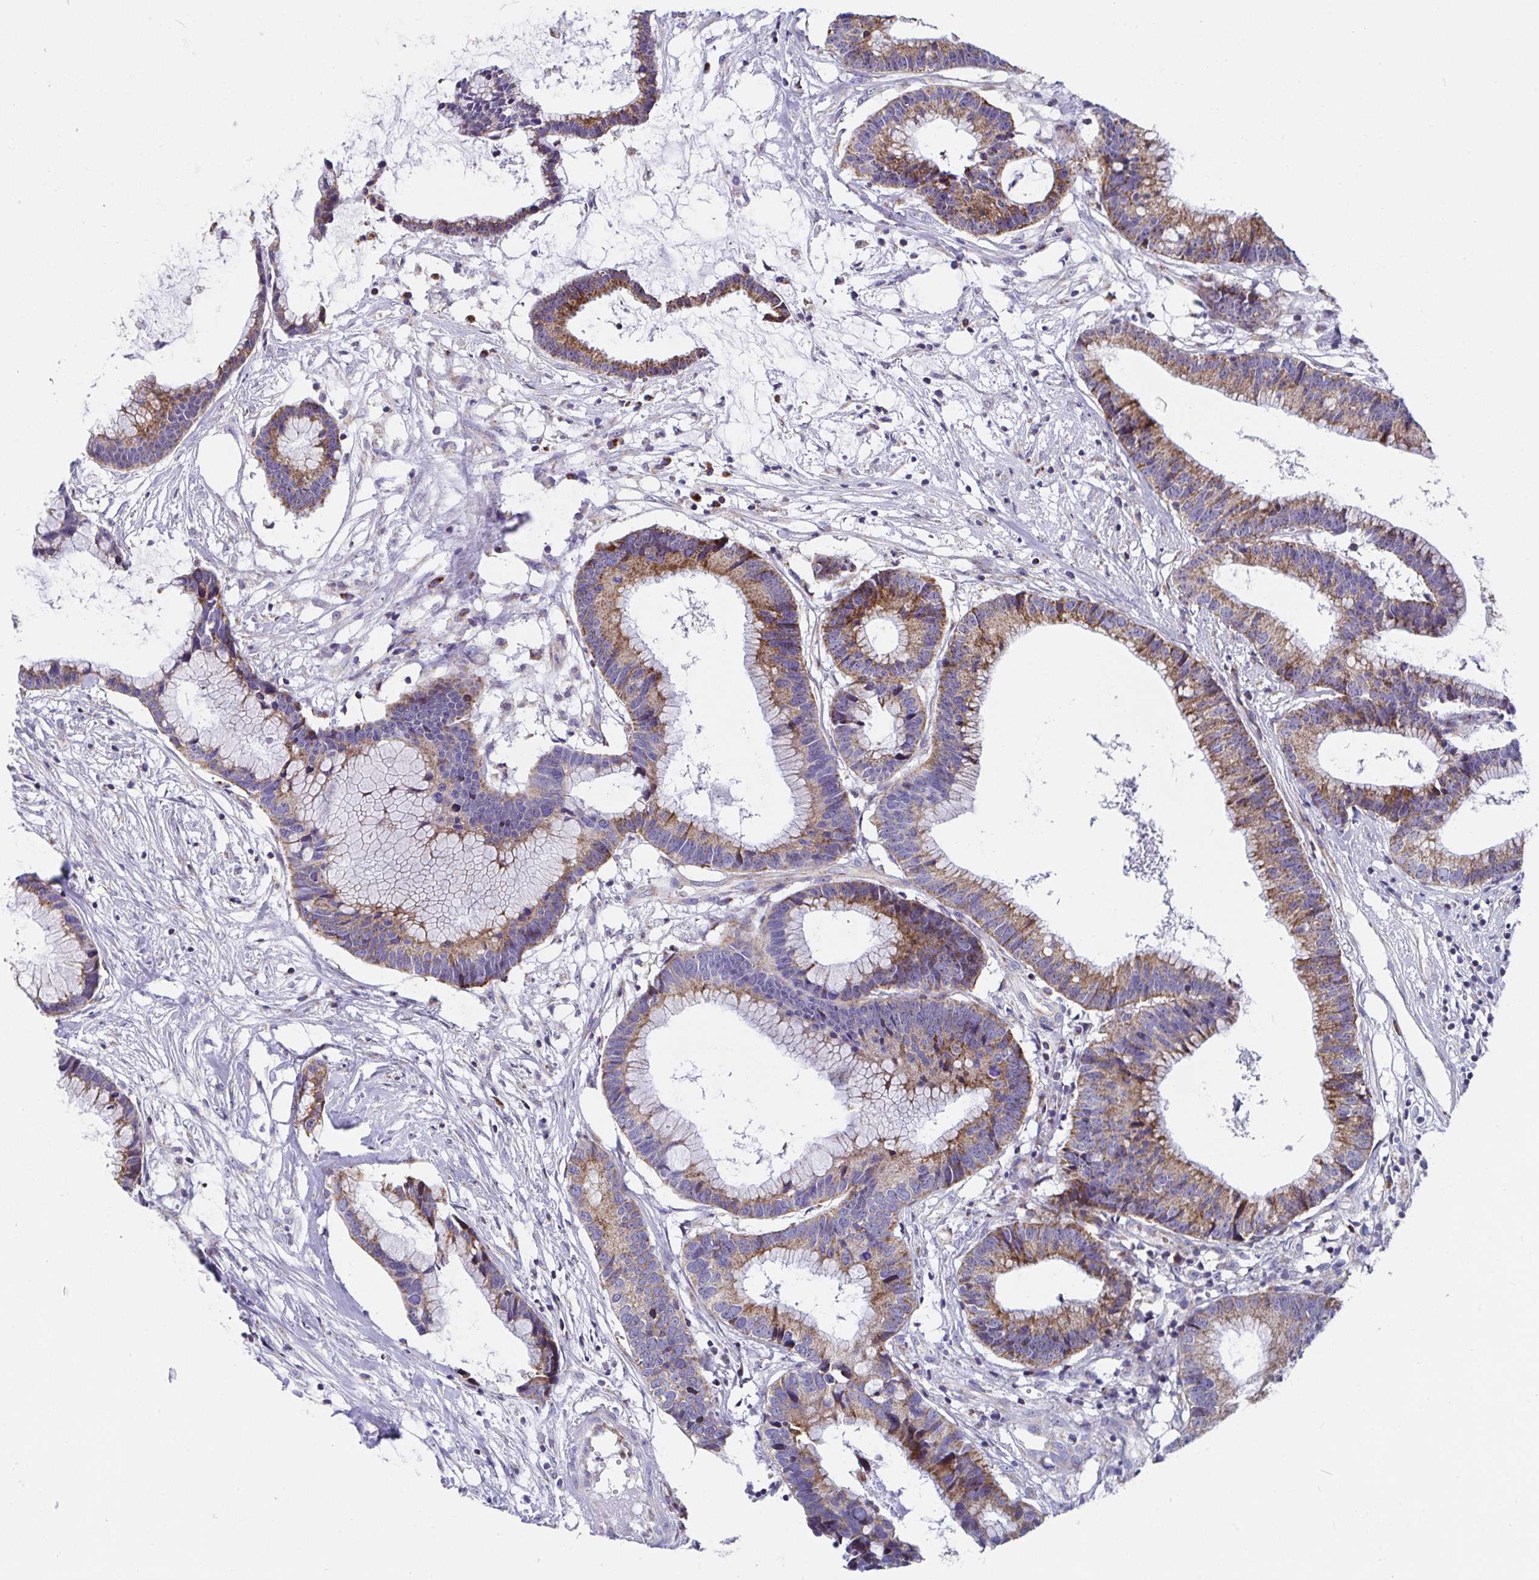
{"staining": {"intensity": "moderate", "quantity": ">75%", "location": "cytoplasmic/membranous"}, "tissue": "colorectal cancer", "cell_type": "Tumor cells", "image_type": "cancer", "snomed": [{"axis": "morphology", "description": "Adenocarcinoma, NOS"}, {"axis": "topography", "description": "Colon"}], "caption": "Tumor cells display medium levels of moderate cytoplasmic/membranous staining in approximately >75% of cells in colorectal cancer (adenocarcinoma).", "gene": "ATP5MJ", "patient": {"sex": "female", "age": 78}}